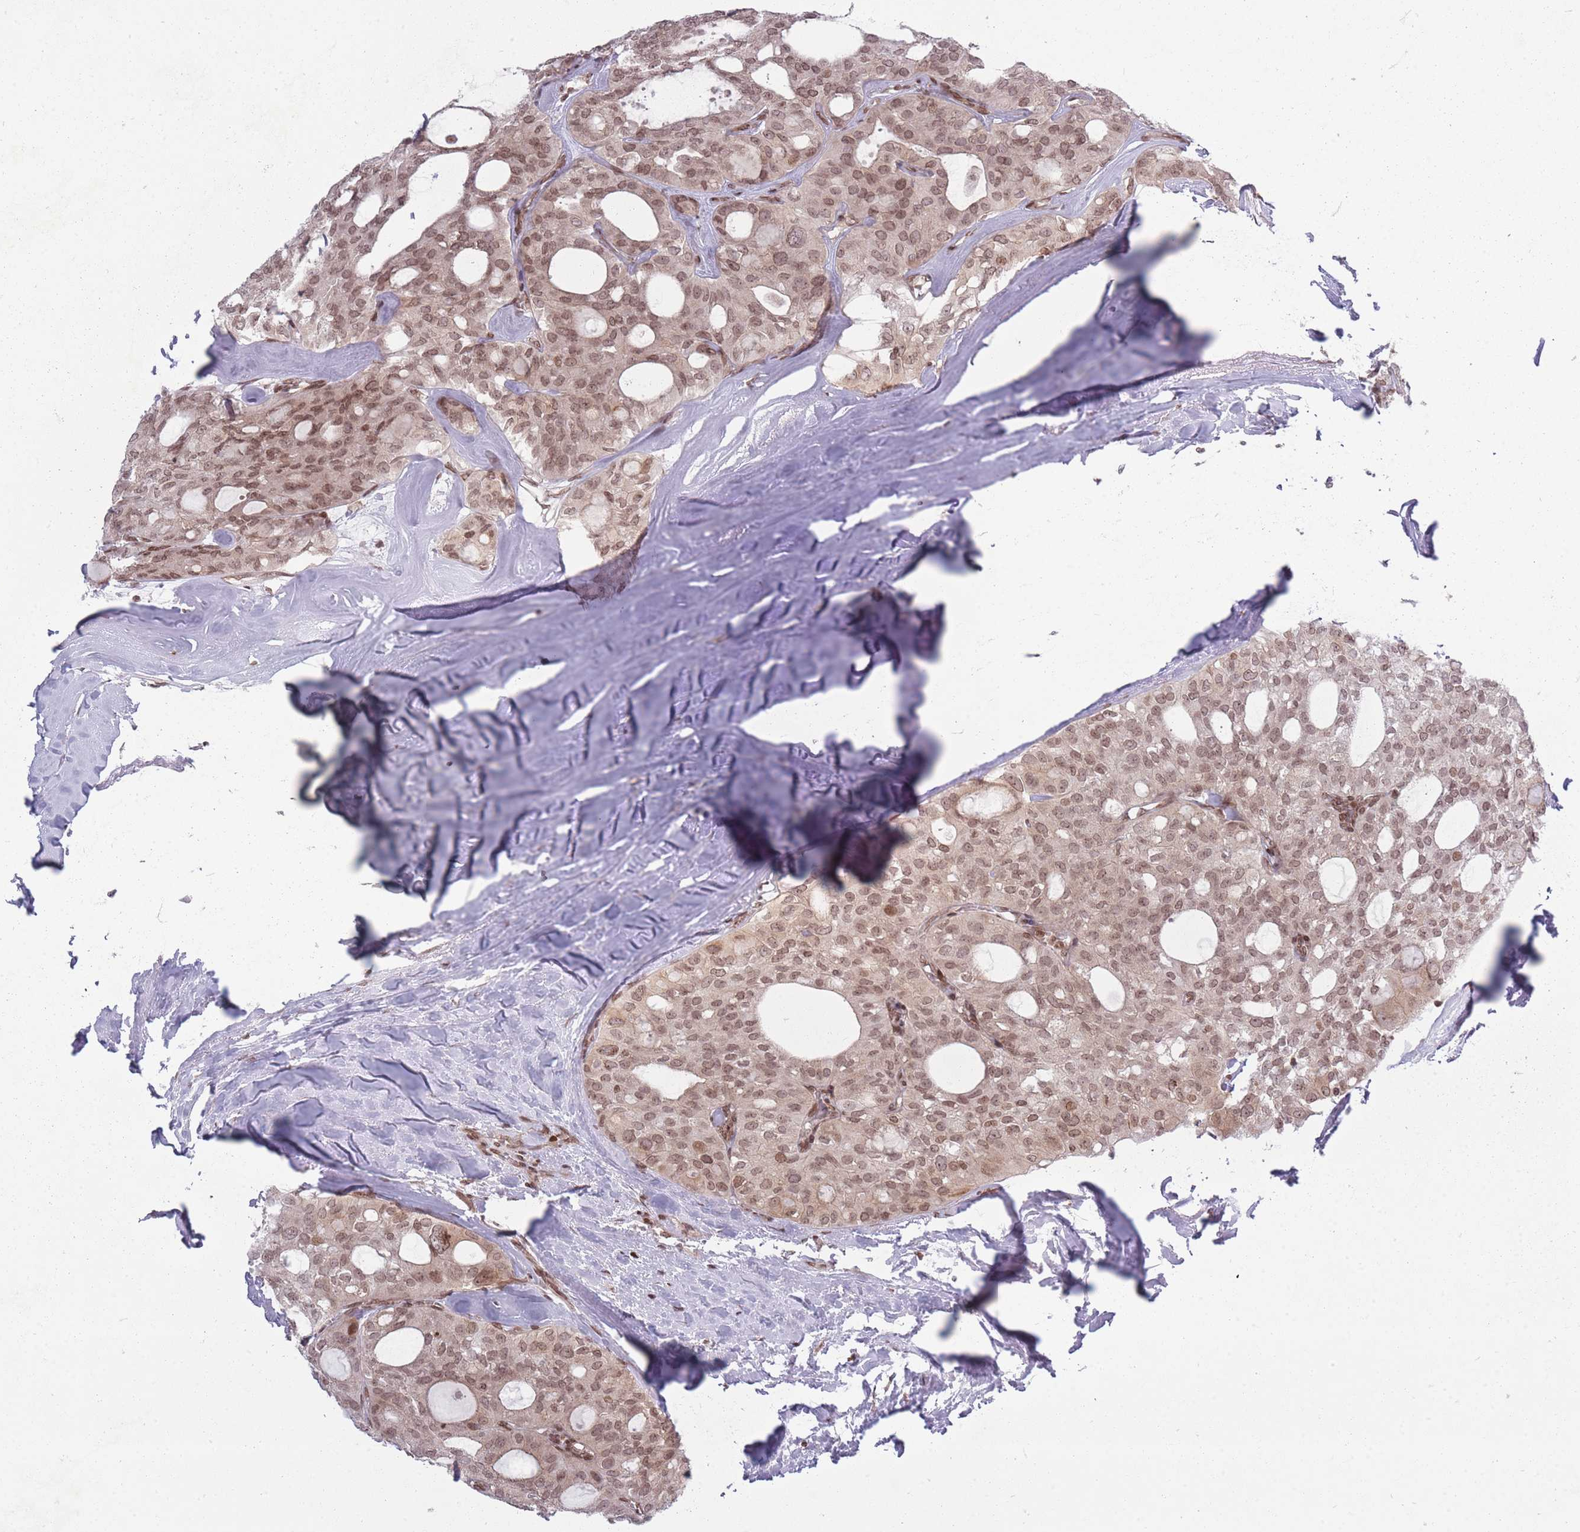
{"staining": {"intensity": "moderate", "quantity": ">75%", "location": "nuclear"}, "tissue": "thyroid cancer", "cell_type": "Tumor cells", "image_type": "cancer", "snomed": [{"axis": "morphology", "description": "Follicular adenoma carcinoma, NOS"}, {"axis": "topography", "description": "Thyroid gland"}], "caption": "This histopathology image demonstrates immunohistochemistry staining of thyroid cancer, with medium moderate nuclear positivity in about >75% of tumor cells.", "gene": "TMC6", "patient": {"sex": "male", "age": 75}}